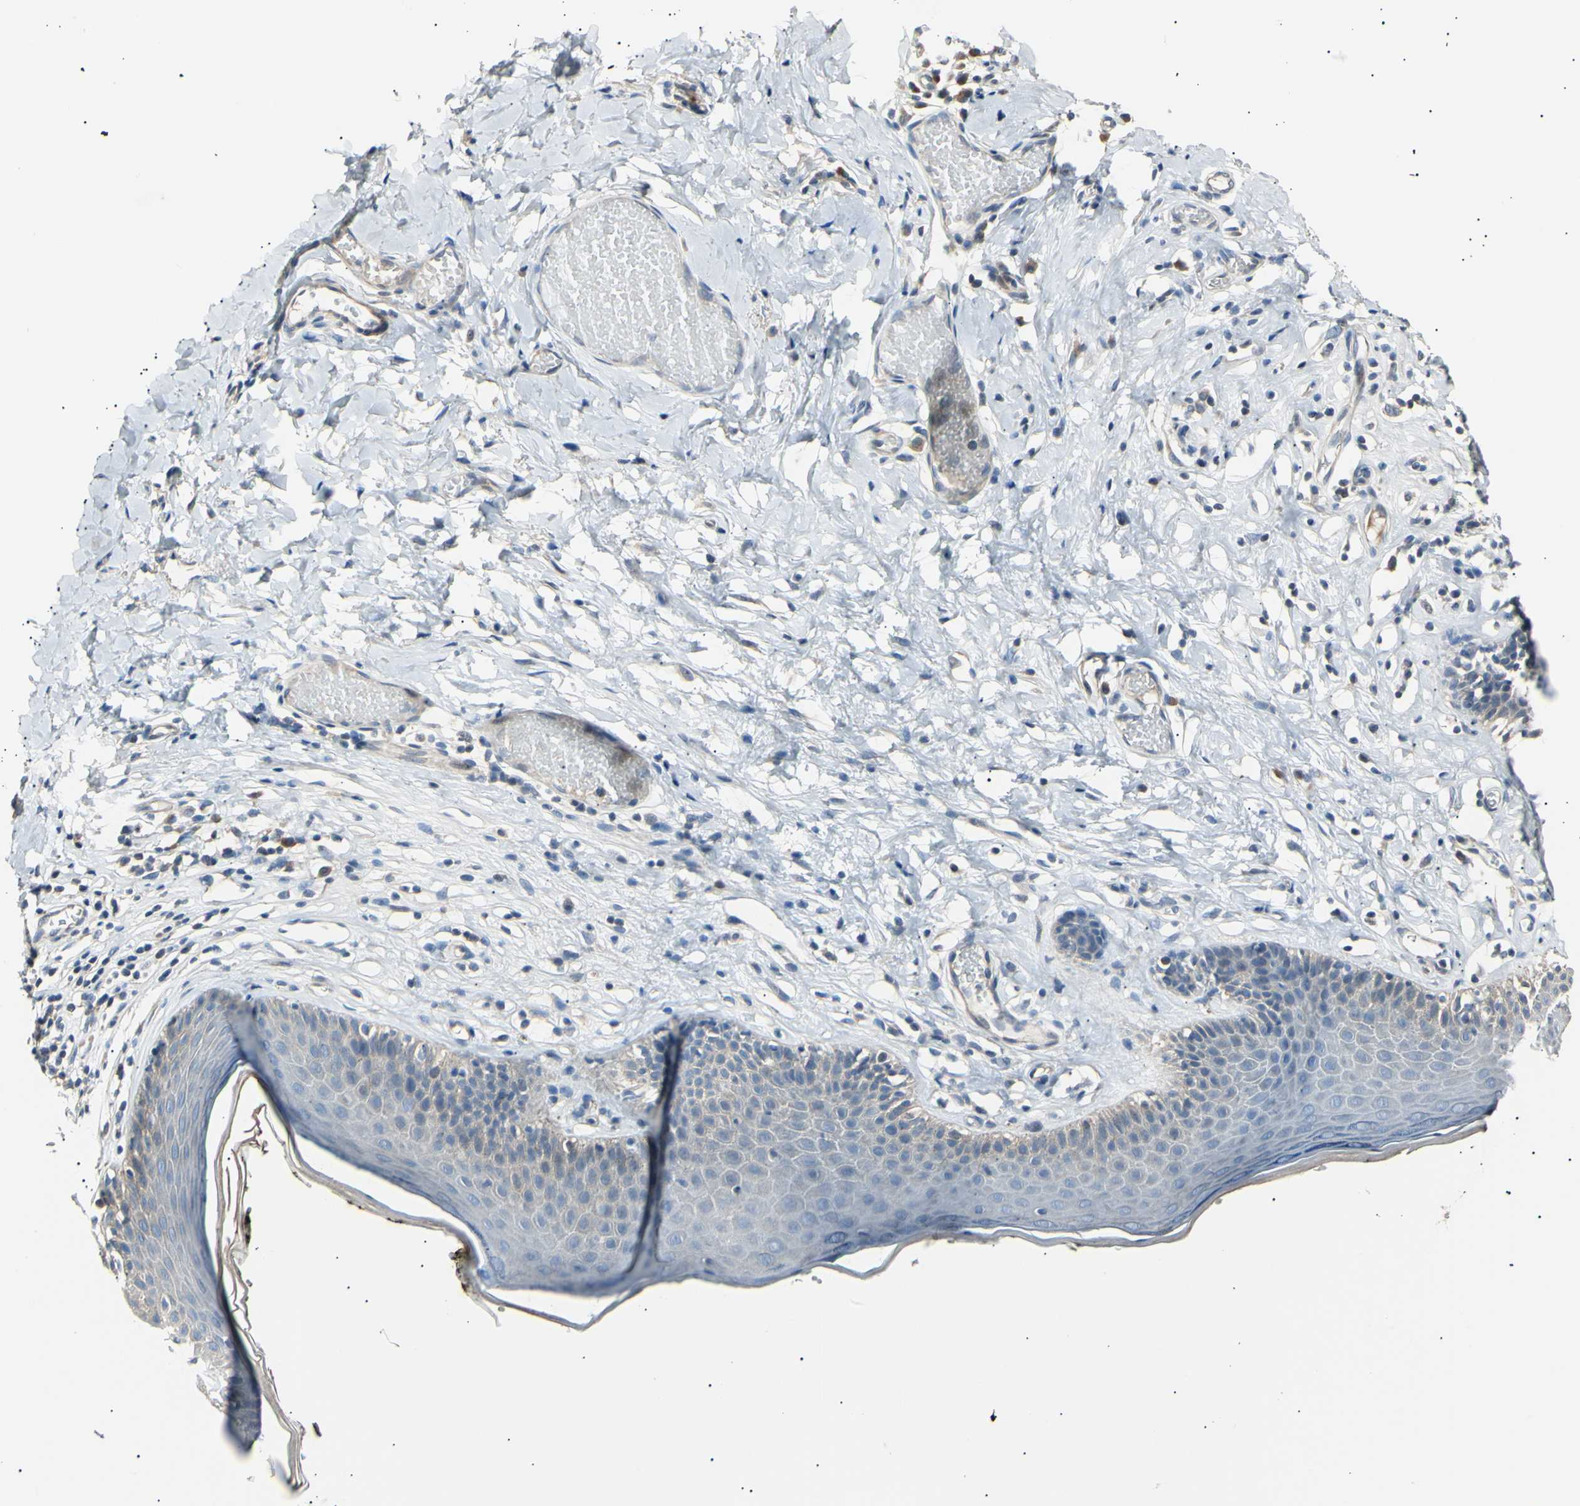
{"staining": {"intensity": "negative", "quantity": "none", "location": "none"}, "tissue": "skin", "cell_type": "Epidermal cells", "image_type": "normal", "snomed": [{"axis": "morphology", "description": "Normal tissue, NOS"}, {"axis": "morphology", "description": "Inflammation, NOS"}, {"axis": "topography", "description": "Vulva"}], "caption": "High power microscopy photomicrograph of an immunohistochemistry (IHC) micrograph of unremarkable skin, revealing no significant expression in epidermal cells.", "gene": "LDLR", "patient": {"sex": "female", "age": 84}}